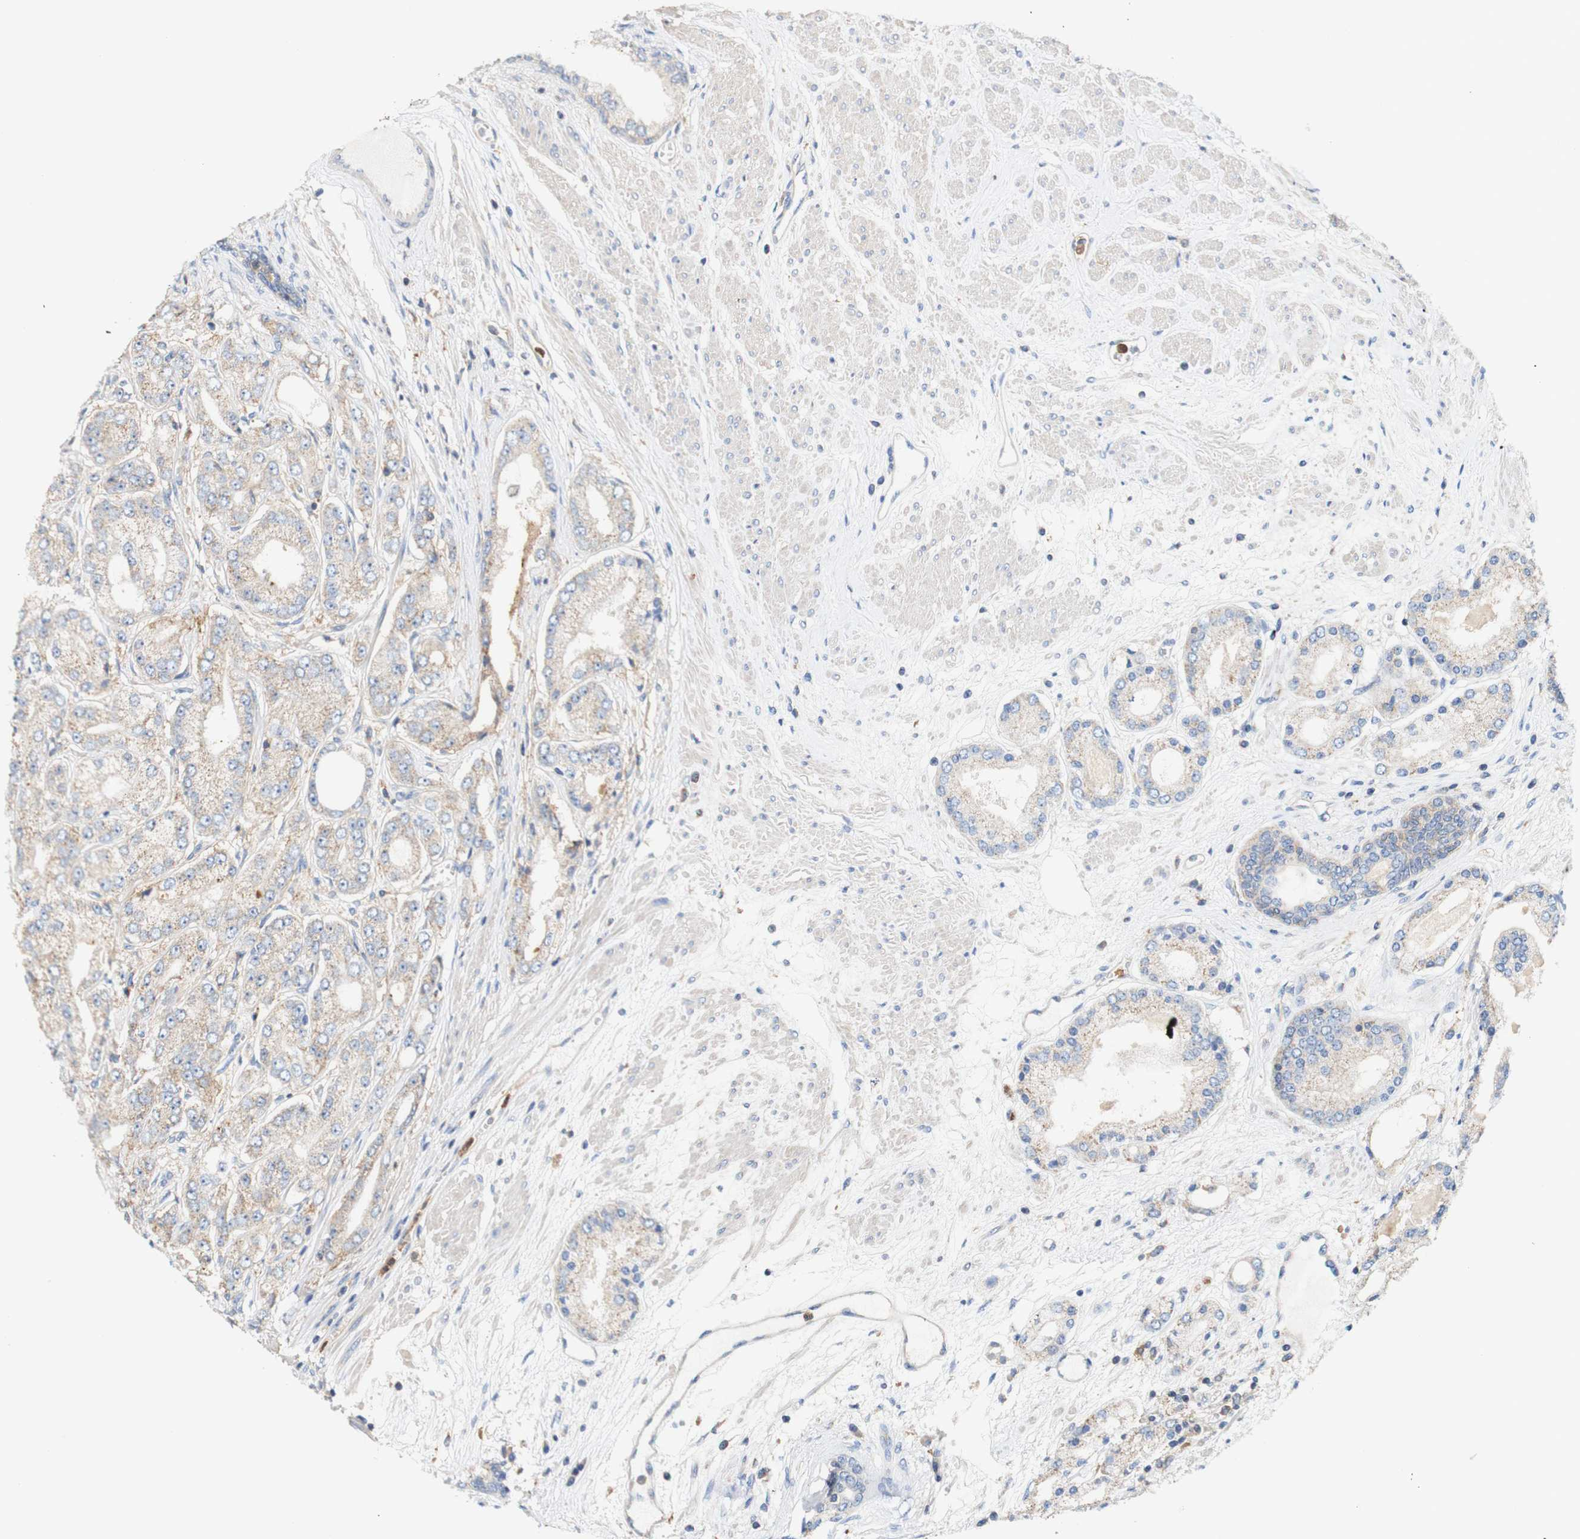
{"staining": {"intensity": "weak", "quantity": "<25%", "location": "cytoplasmic/membranous"}, "tissue": "prostate cancer", "cell_type": "Tumor cells", "image_type": "cancer", "snomed": [{"axis": "morphology", "description": "Adenocarcinoma, High grade"}, {"axis": "topography", "description": "Prostate"}], "caption": "Image shows no protein positivity in tumor cells of high-grade adenocarcinoma (prostate) tissue.", "gene": "PCDH7", "patient": {"sex": "male", "age": 59}}